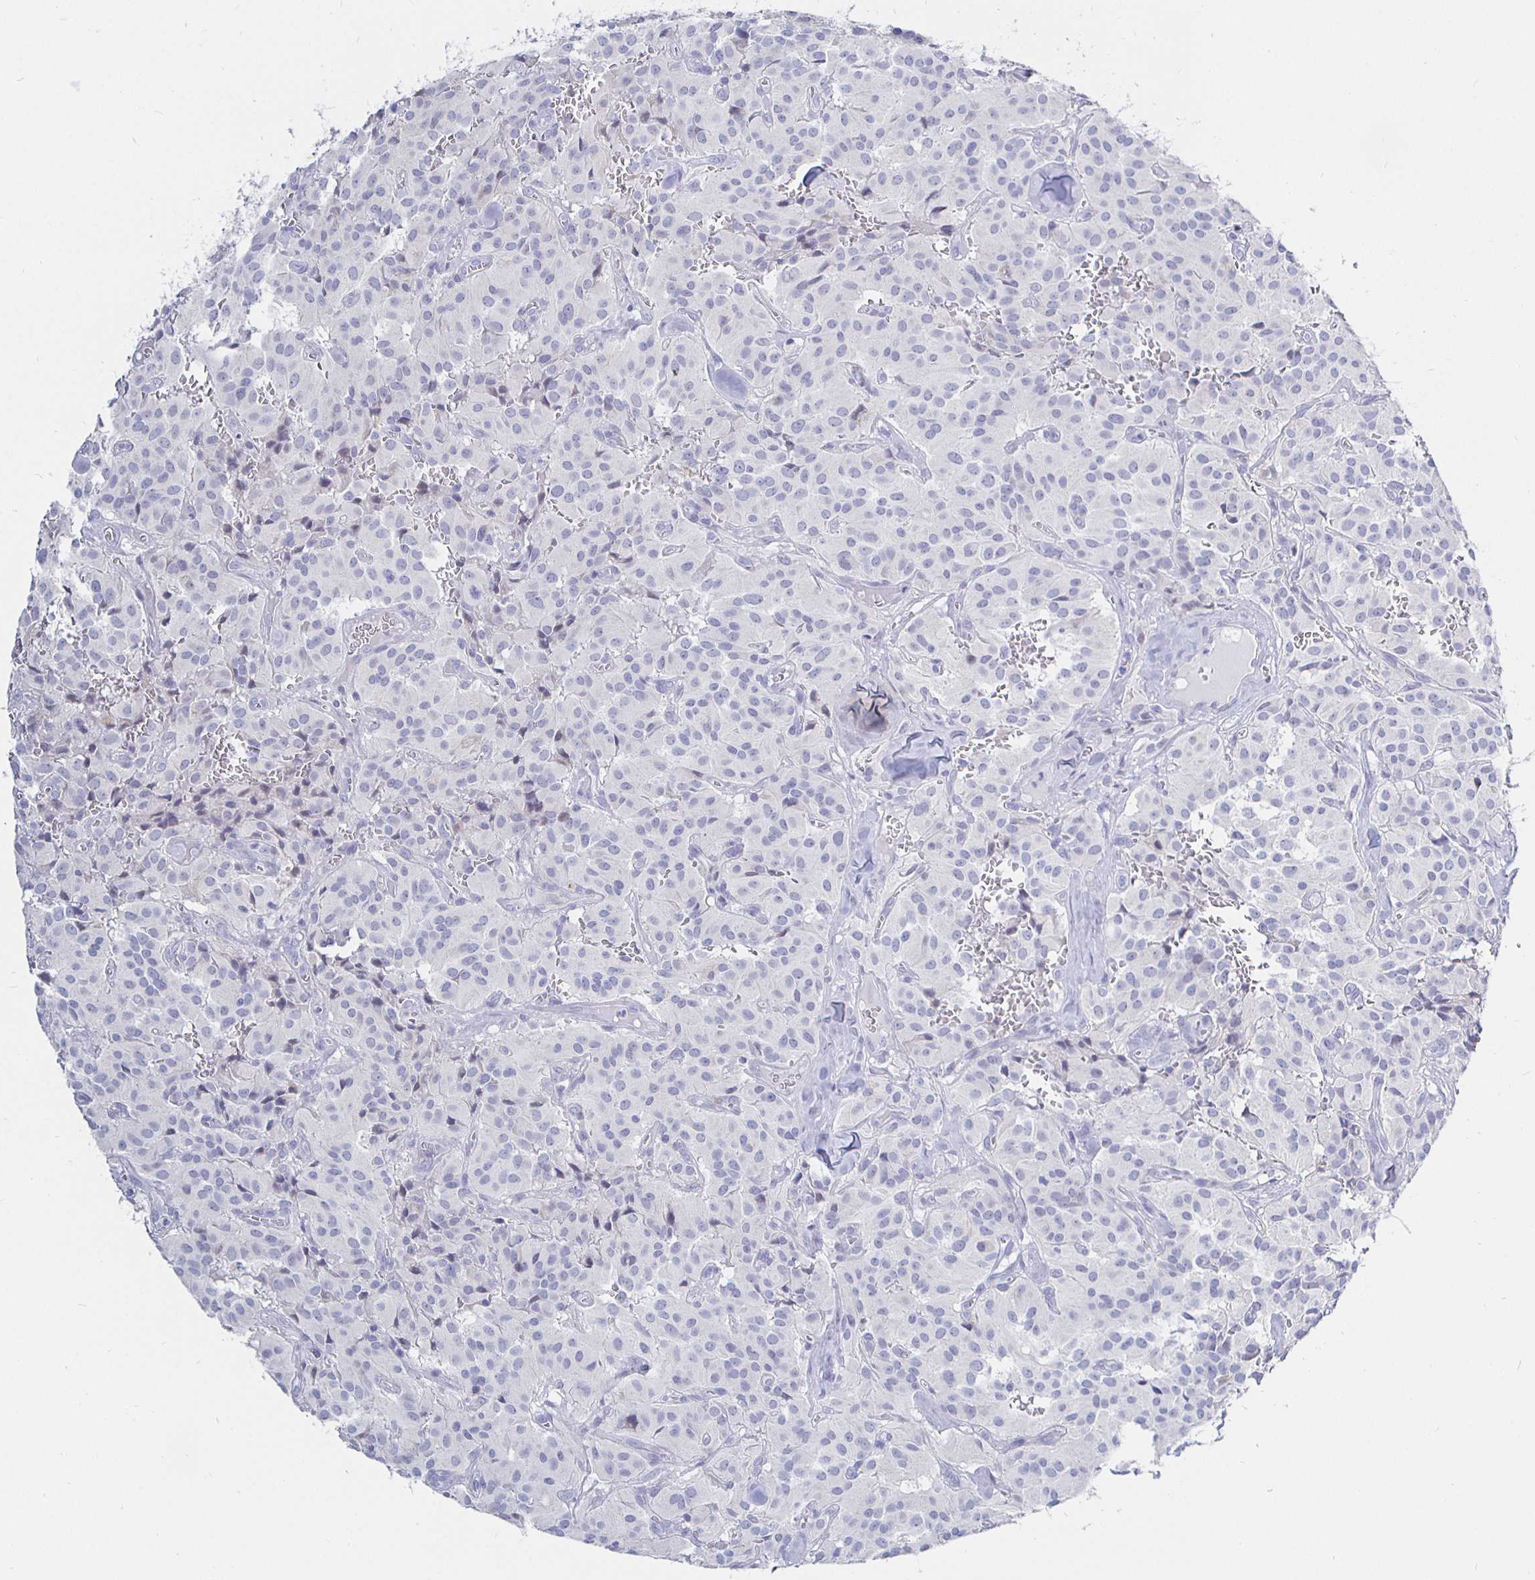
{"staining": {"intensity": "negative", "quantity": "none", "location": "none"}, "tissue": "glioma", "cell_type": "Tumor cells", "image_type": "cancer", "snomed": [{"axis": "morphology", "description": "Glioma, malignant, Low grade"}, {"axis": "topography", "description": "Brain"}], "caption": "The immunohistochemistry (IHC) photomicrograph has no significant staining in tumor cells of glioma tissue. (Immunohistochemistry, brightfield microscopy, high magnification).", "gene": "CR2", "patient": {"sex": "male", "age": 42}}